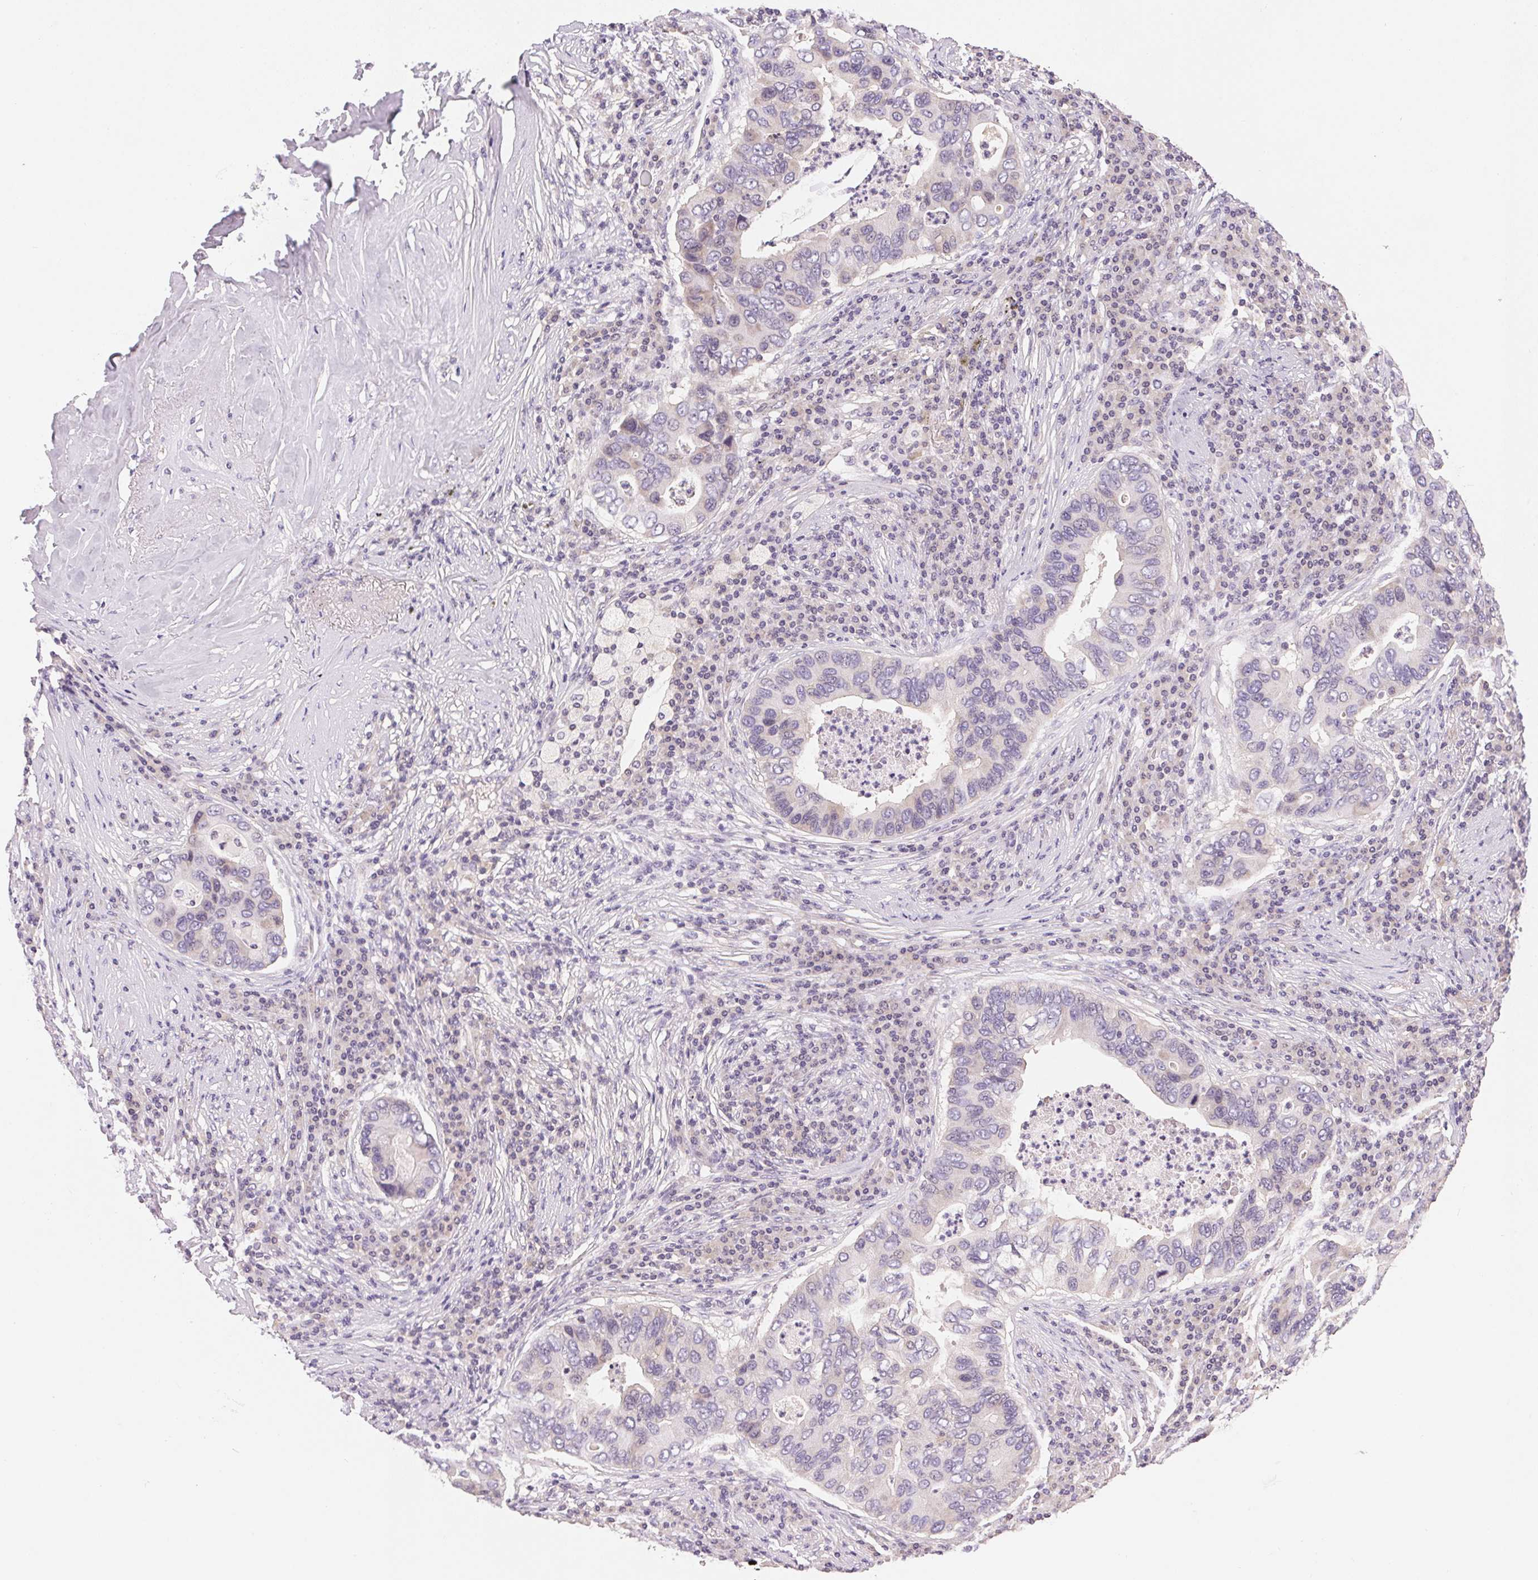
{"staining": {"intensity": "negative", "quantity": "none", "location": "none"}, "tissue": "lung cancer", "cell_type": "Tumor cells", "image_type": "cancer", "snomed": [{"axis": "morphology", "description": "Adenocarcinoma, NOS"}, {"axis": "morphology", "description": "Adenocarcinoma, metastatic, NOS"}, {"axis": "topography", "description": "Lymph node"}, {"axis": "topography", "description": "Lung"}], "caption": "The image shows no staining of tumor cells in lung cancer (adenocarcinoma). (DAB IHC, high magnification).", "gene": "BNIP5", "patient": {"sex": "female", "age": 54}}